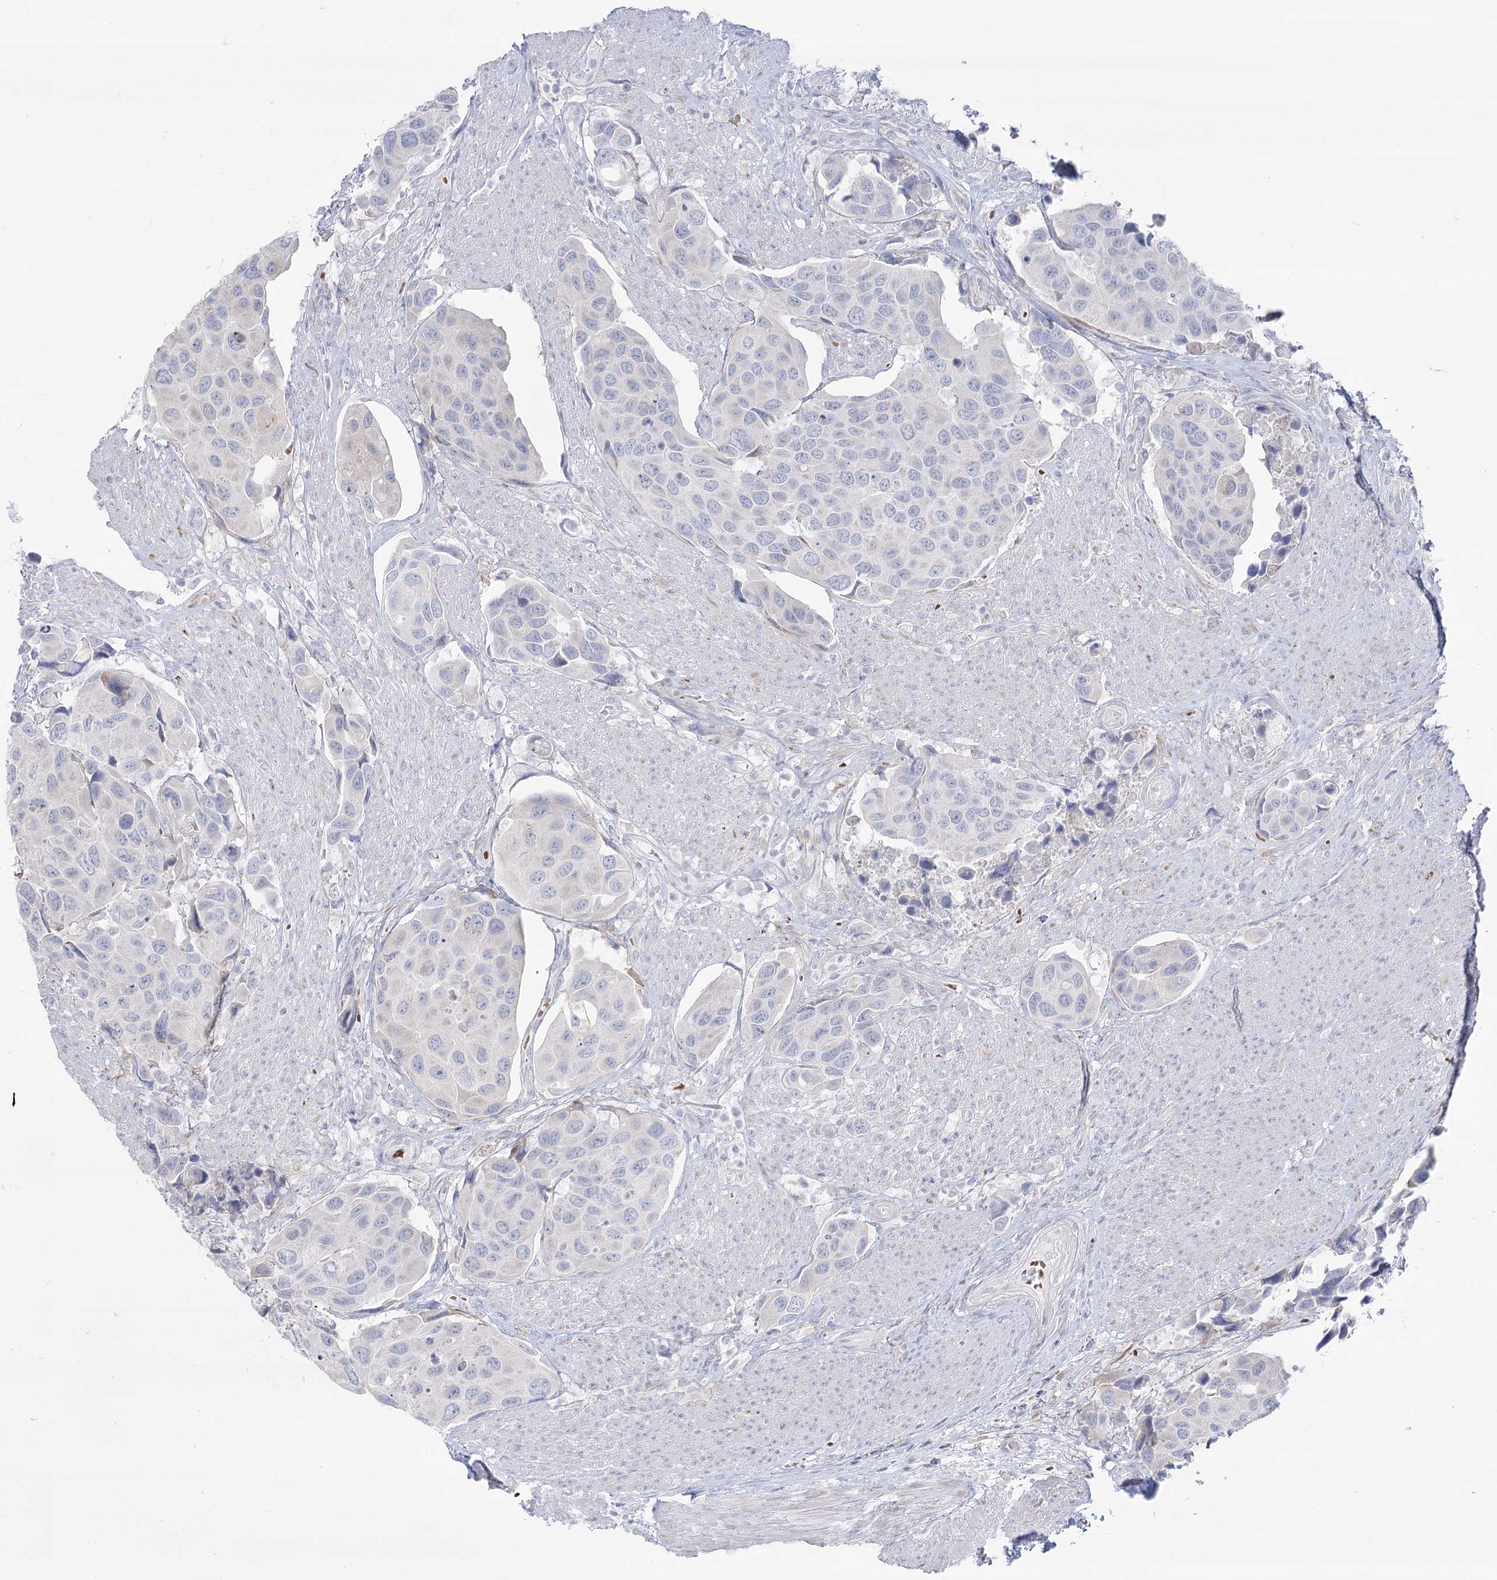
{"staining": {"intensity": "negative", "quantity": "none", "location": "none"}, "tissue": "urothelial cancer", "cell_type": "Tumor cells", "image_type": "cancer", "snomed": [{"axis": "morphology", "description": "Urothelial carcinoma, High grade"}, {"axis": "topography", "description": "Urinary bladder"}], "caption": "High magnification brightfield microscopy of high-grade urothelial carcinoma stained with DAB (3,3'-diaminobenzidine) (brown) and counterstained with hematoxylin (blue): tumor cells show no significant staining. (Immunohistochemistry, brightfield microscopy, high magnification).", "gene": "SIAE", "patient": {"sex": "male", "age": 74}}